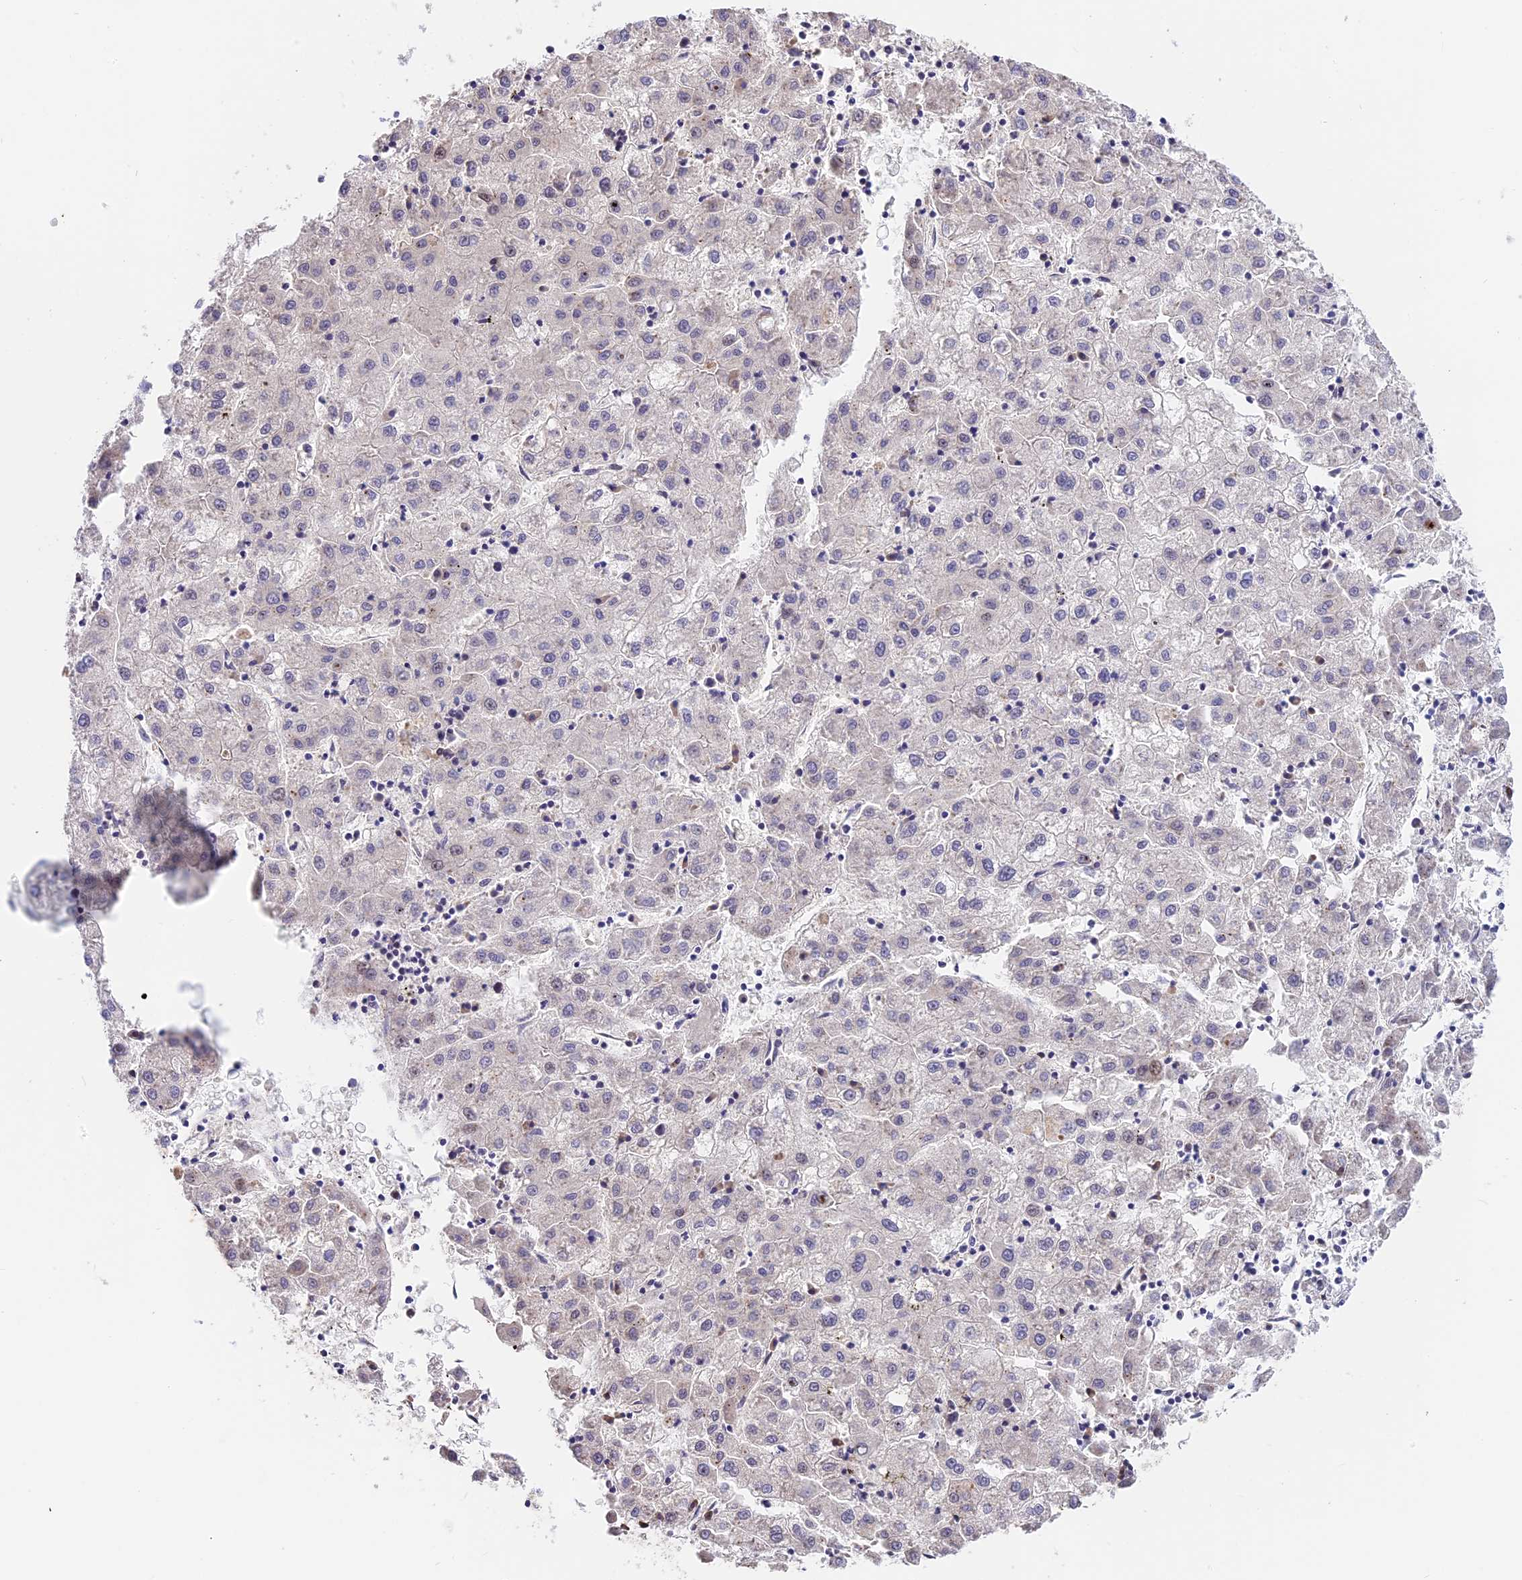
{"staining": {"intensity": "negative", "quantity": "none", "location": "none"}, "tissue": "liver cancer", "cell_type": "Tumor cells", "image_type": "cancer", "snomed": [{"axis": "morphology", "description": "Carcinoma, Hepatocellular, NOS"}, {"axis": "topography", "description": "Liver"}], "caption": "This is an immunohistochemistry photomicrograph of hepatocellular carcinoma (liver). There is no positivity in tumor cells.", "gene": "BSCL2", "patient": {"sex": "male", "age": 72}}